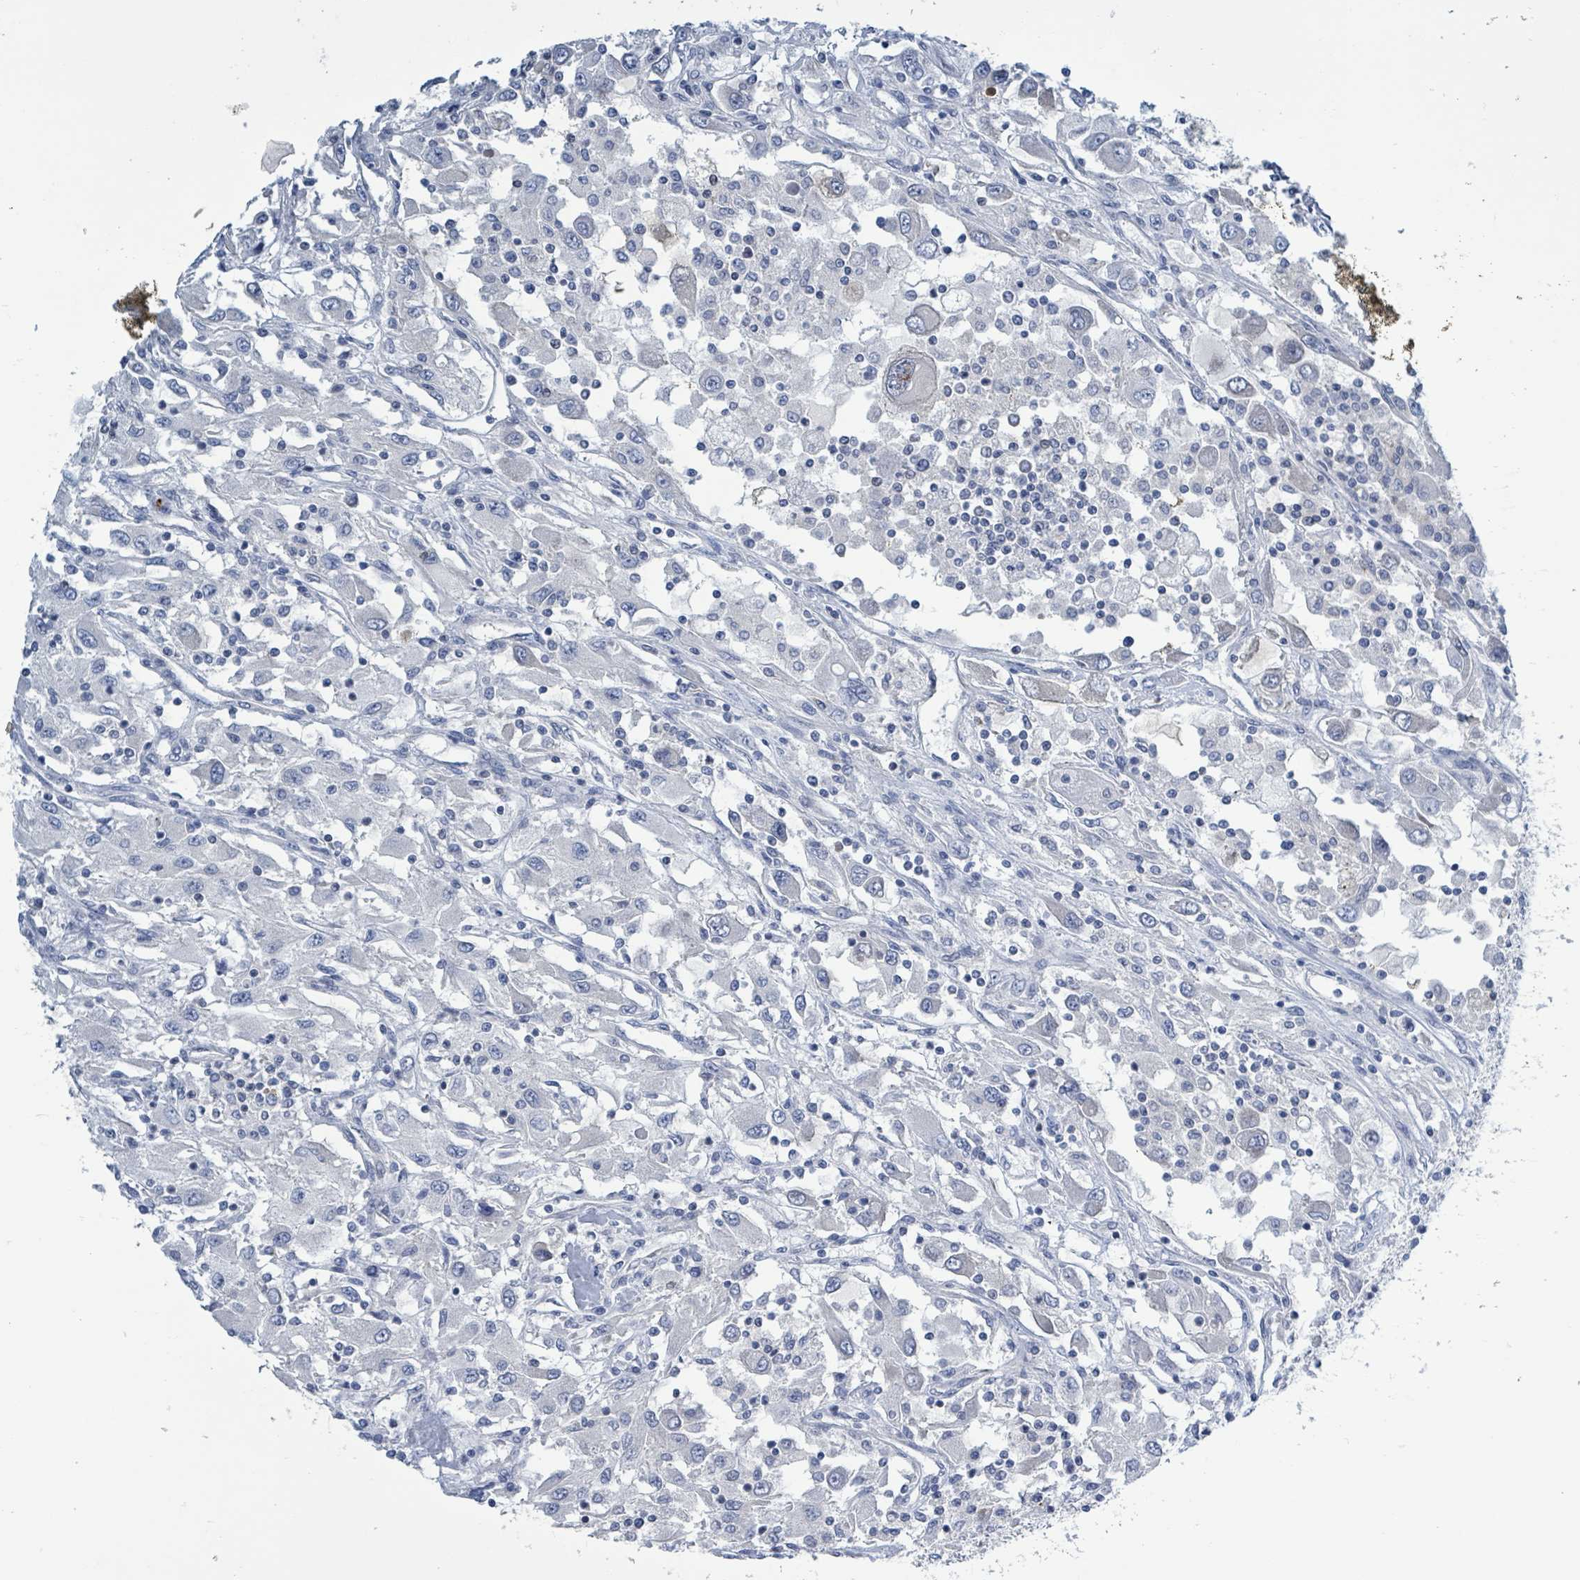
{"staining": {"intensity": "negative", "quantity": "none", "location": "none"}, "tissue": "renal cancer", "cell_type": "Tumor cells", "image_type": "cancer", "snomed": [{"axis": "morphology", "description": "Adenocarcinoma, NOS"}, {"axis": "topography", "description": "Kidney"}], "caption": "A high-resolution photomicrograph shows immunohistochemistry staining of renal cancer, which shows no significant staining in tumor cells.", "gene": "DGKZ", "patient": {"sex": "female", "age": 67}}